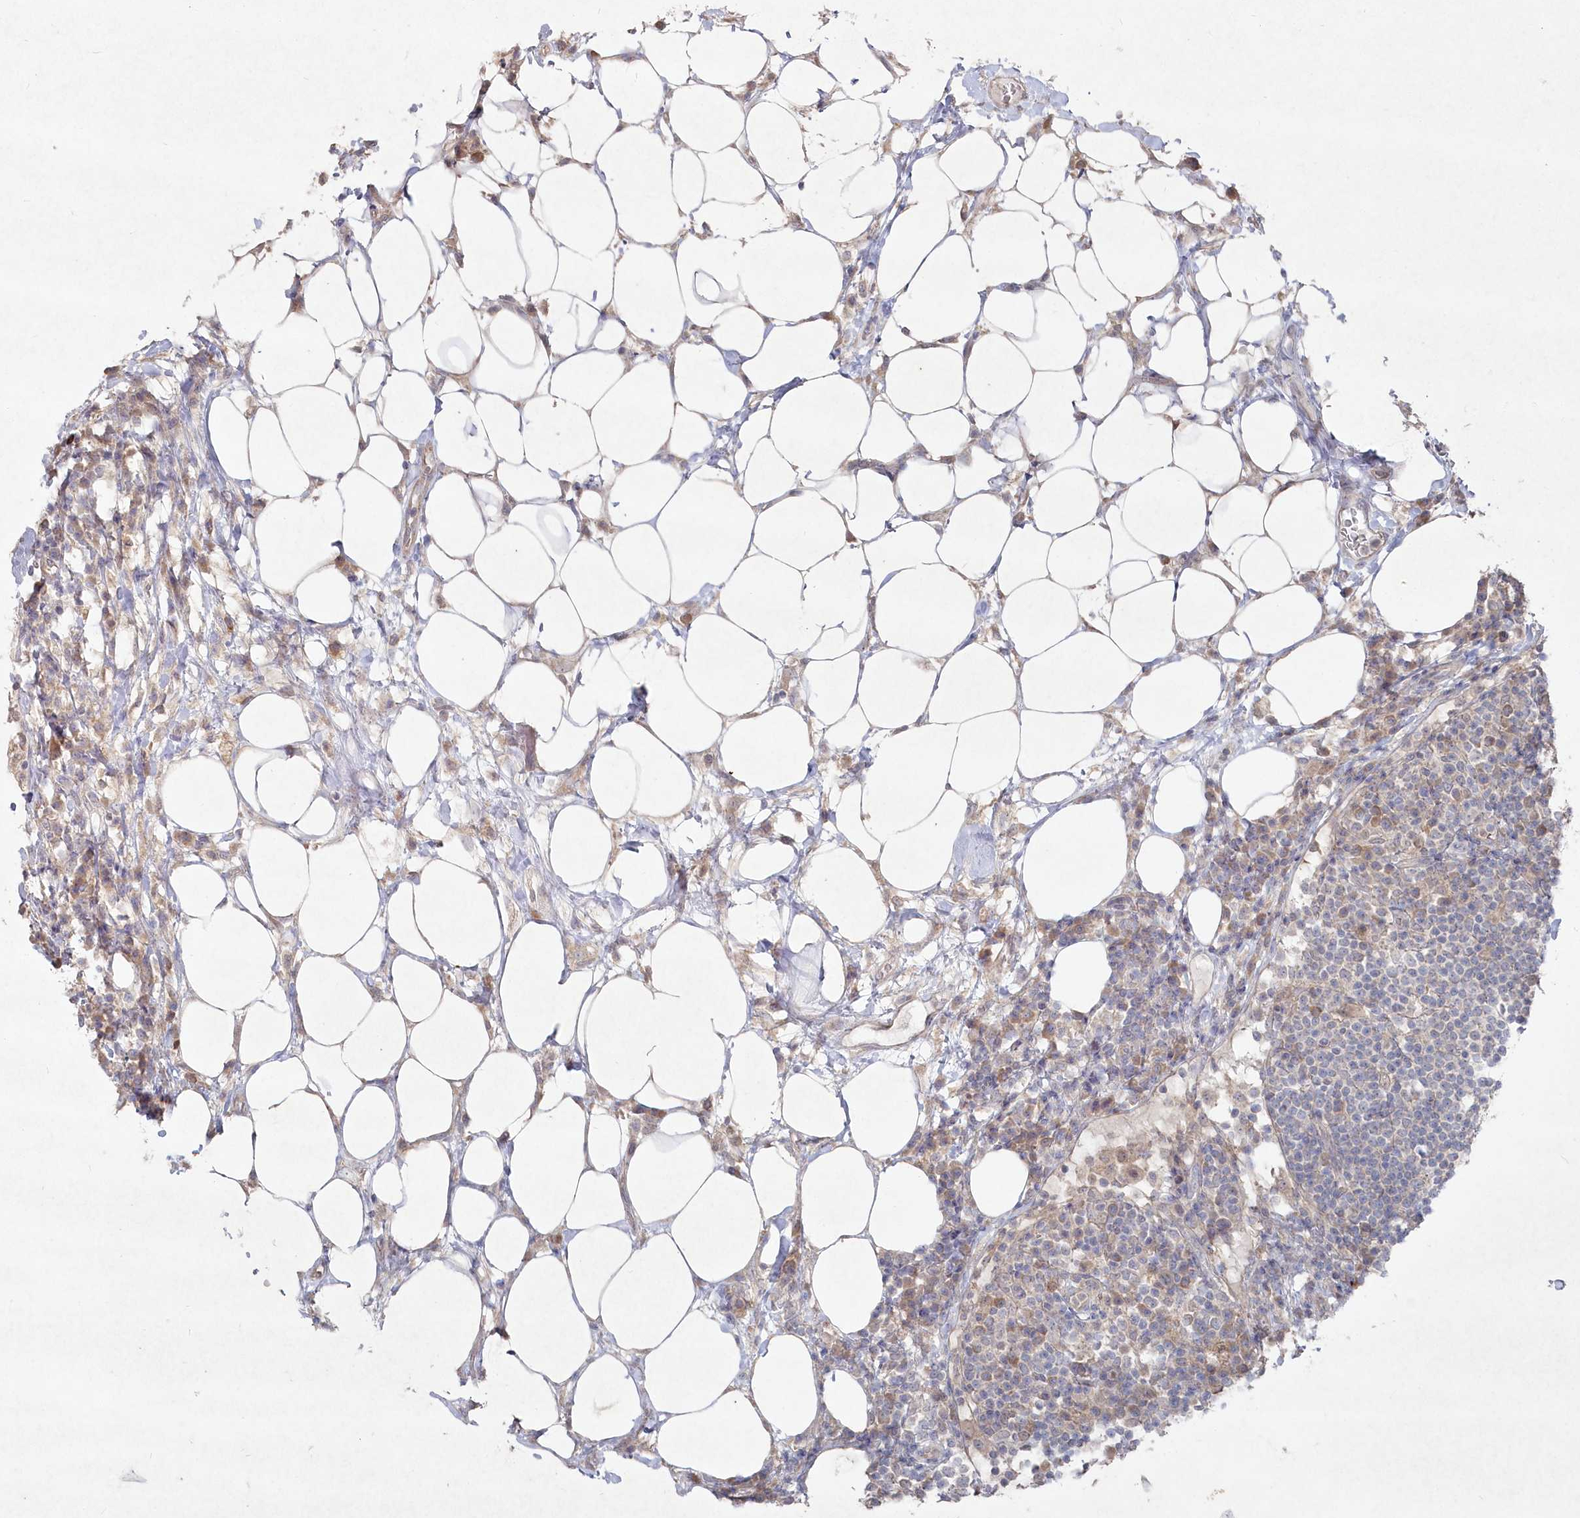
{"staining": {"intensity": "weak", "quantity": "<25%", "location": "cytoplasmic/membranous"}, "tissue": "lymph node", "cell_type": "Non-germinal center cells", "image_type": "normal", "snomed": [{"axis": "morphology", "description": "Normal tissue, NOS"}, {"axis": "topography", "description": "Lymph node"}], "caption": "DAB immunohistochemical staining of unremarkable human lymph node shows no significant expression in non-germinal center cells.", "gene": "TGFBRAP1", "patient": {"sex": "female", "age": 53}}